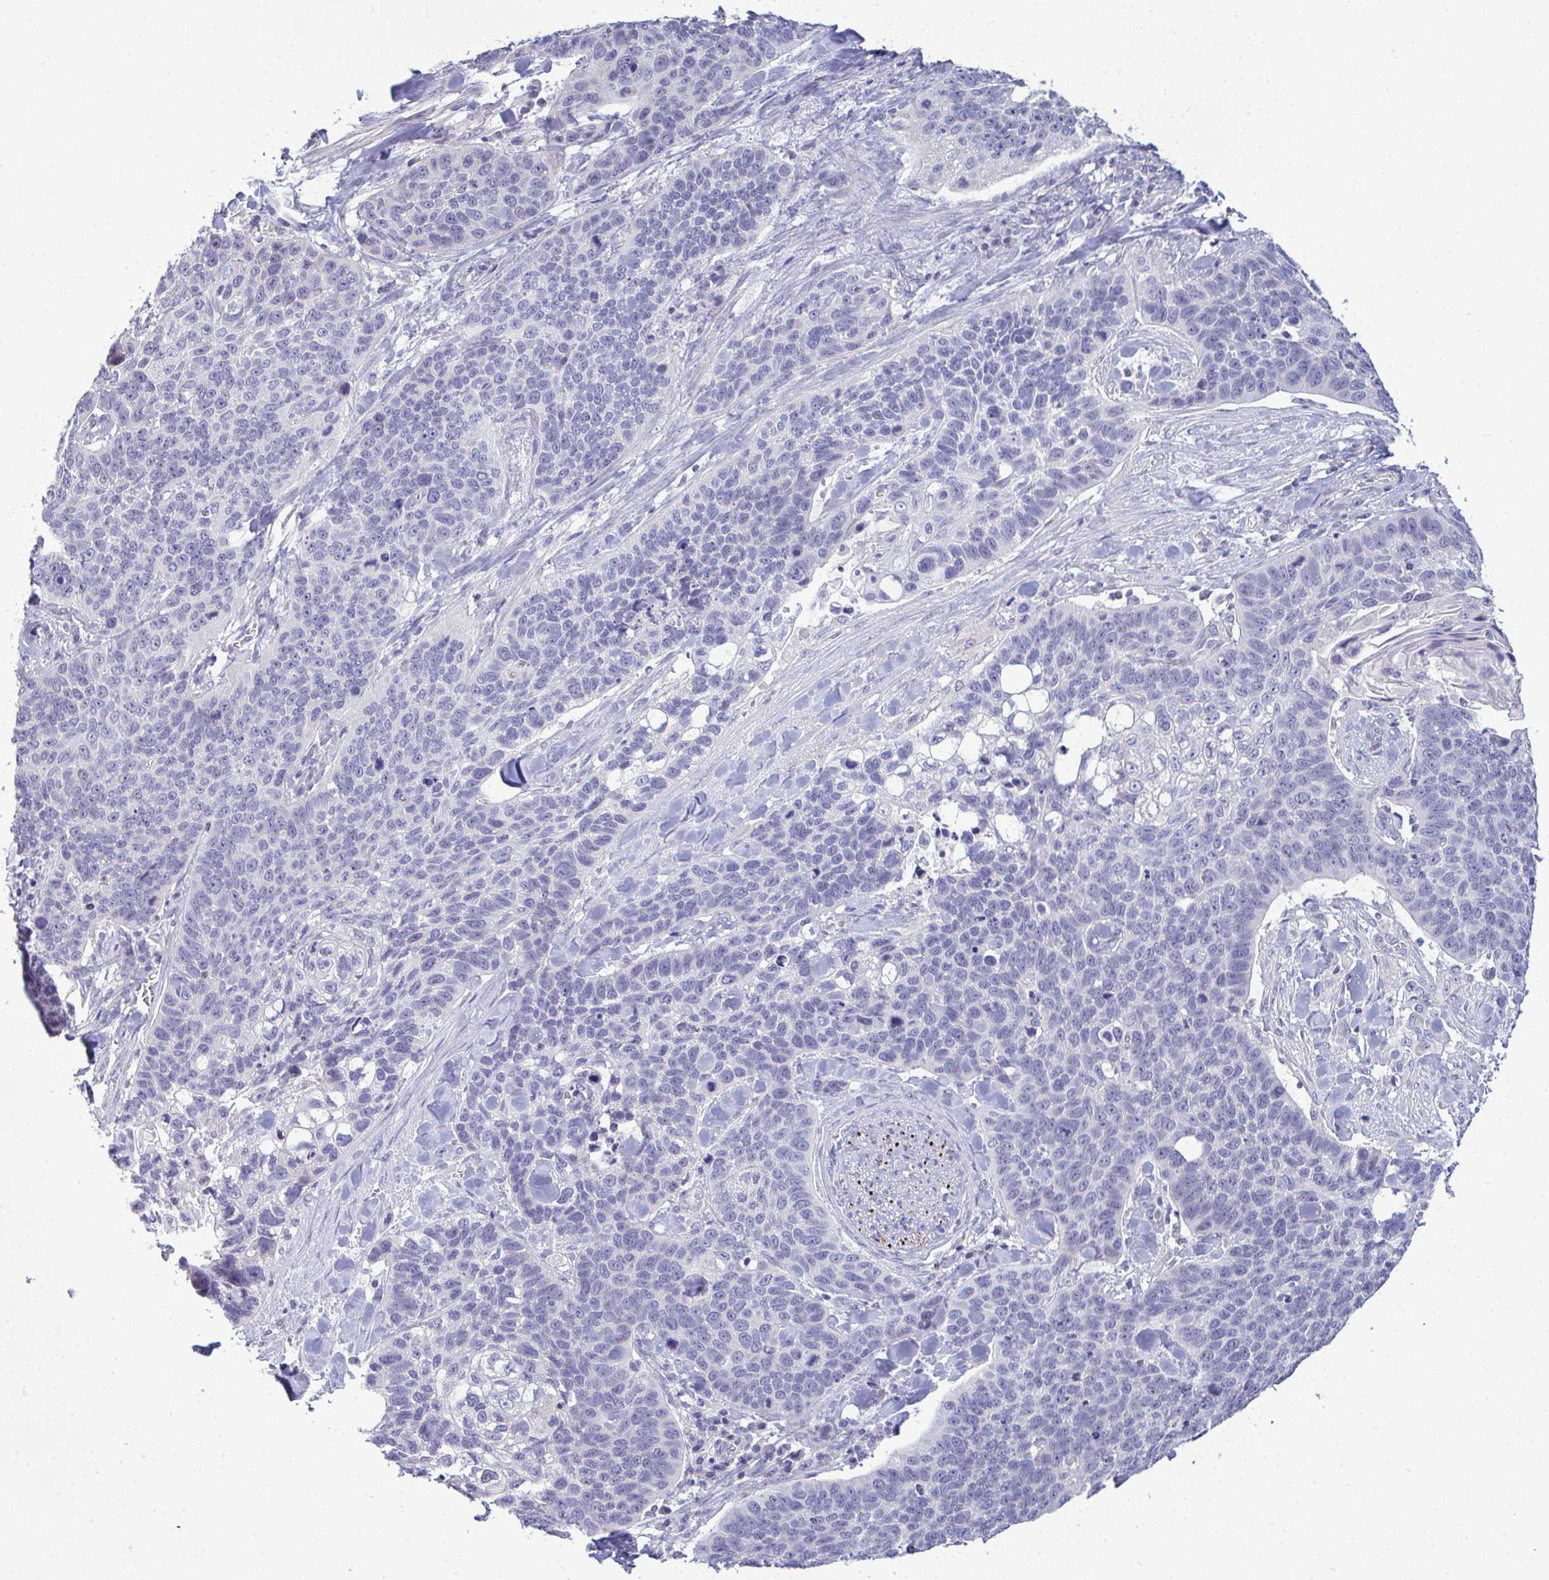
{"staining": {"intensity": "negative", "quantity": "none", "location": "none"}, "tissue": "lung cancer", "cell_type": "Tumor cells", "image_type": "cancer", "snomed": [{"axis": "morphology", "description": "Squamous cell carcinoma, NOS"}, {"axis": "topography", "description": "Lung"}], "caption": "This is a photomicrograph of immunohistochemistry (IHC) staining of squamous cell carcinoma (lung), which shows no expression in tumor cells. The staining was performed using DAB to visualize the protein expression in brown, while the nuclei were stained in blue with hematoxylin (Magnification: 20x).", "gene": "PIGK", "patient": {"sex": "male", "age": 62}}